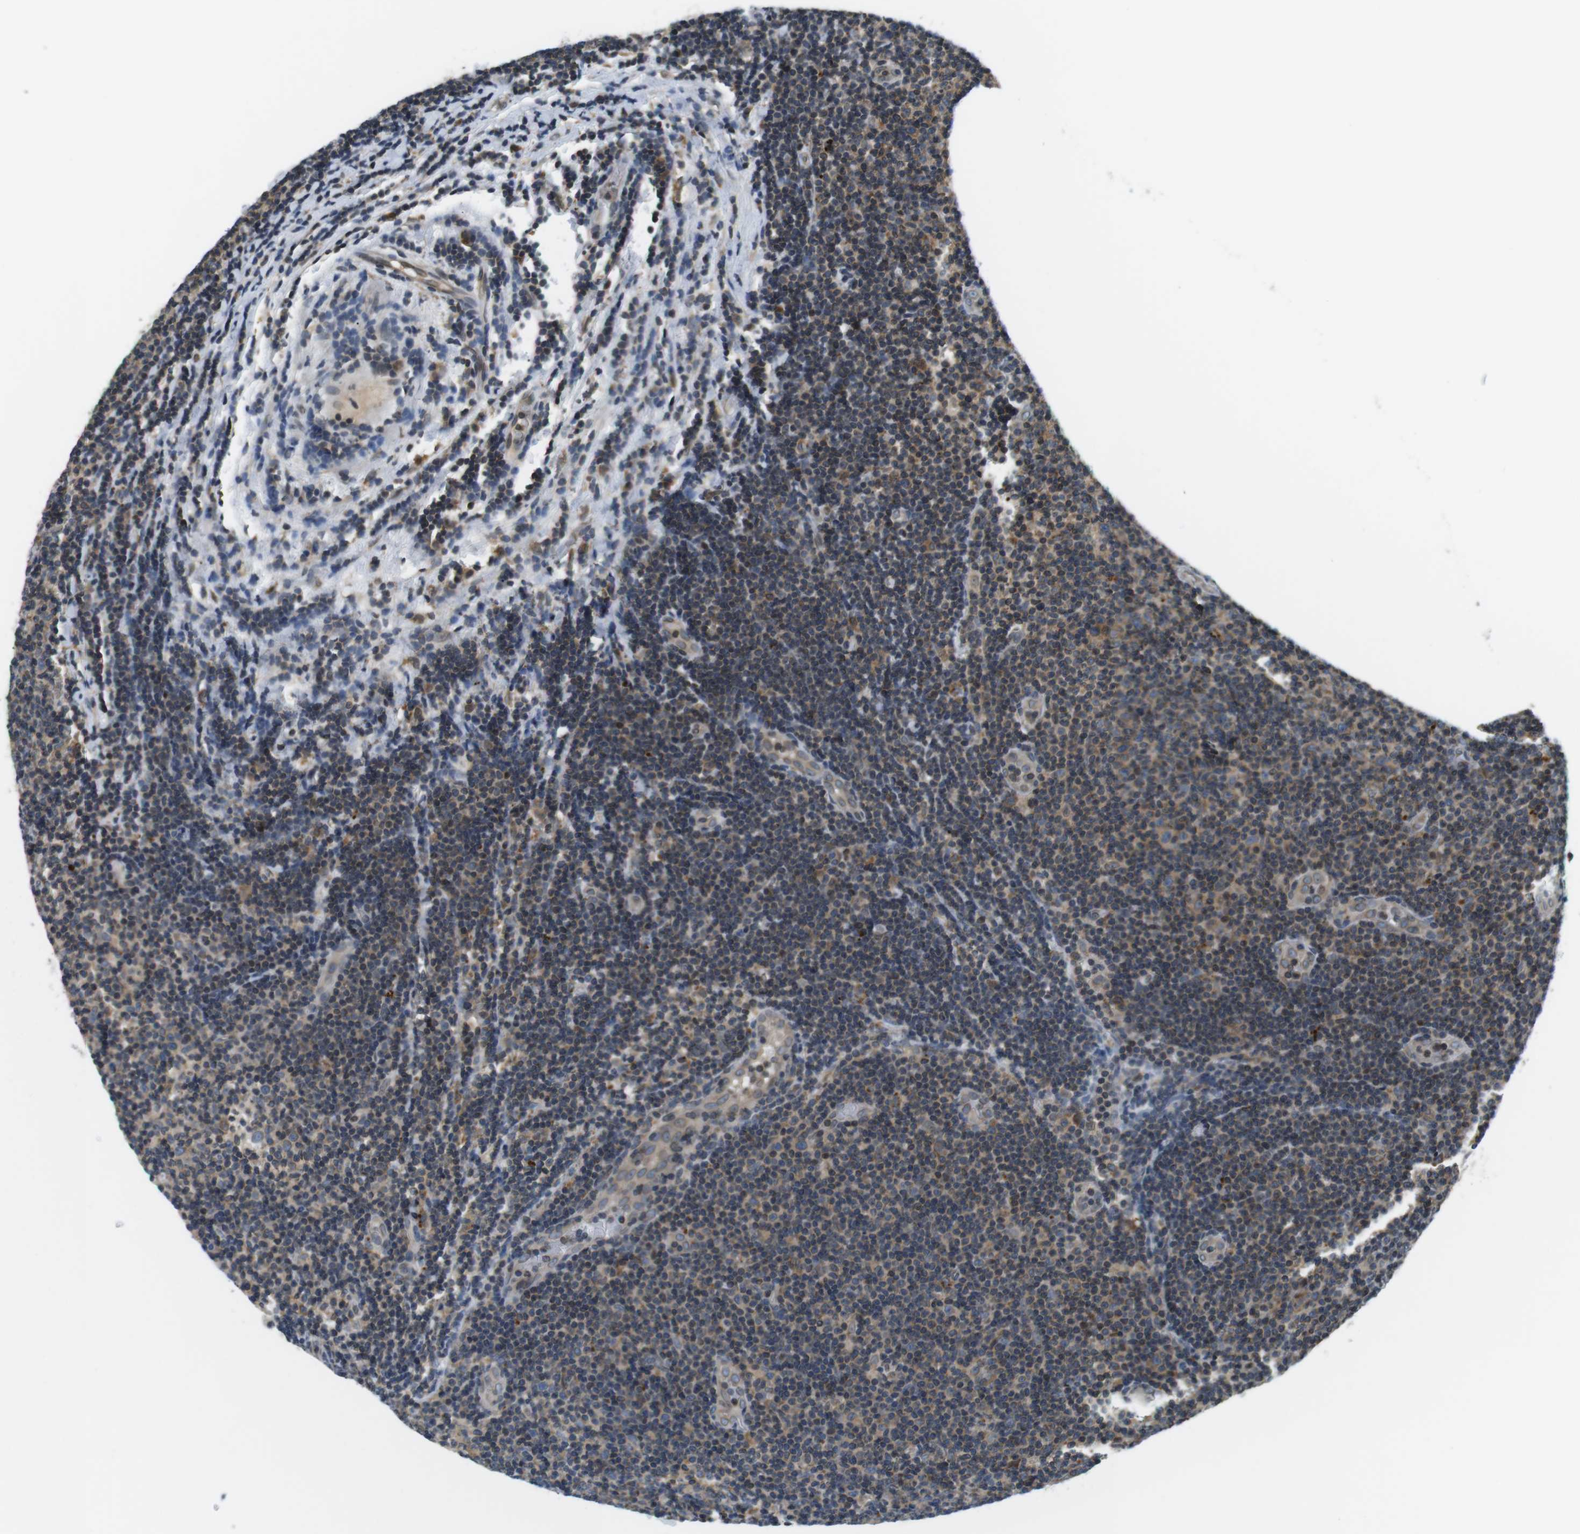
{"staining": {"intensity": "weak", "quantity": "25%-75%", "location": "cytoplasmic/membranous"}, "tissue": "lymphoma", "cell_type": "Tumor cells", "image_type": "cancer", "snomed": [{"axis": "morphology", "description": "Malignant lymphoma, non-Hodgkin's type, Low grade"}, {"axis": "topography", "description": "Lymph node"}], "caption": "Immunohistochemical staining of human lymphoma displays weak cytoplasmic/membranous protein expression in approximately 25%-75% of tumor cells. The staining was performed using DAB (3,3'-diaminobenzidine) to visualize the protein expression in brown, while the nuclei were stained in blue with hematoxylin (Magnification: 20x).", "gene": "TMX4", "patient": {"sex": "male", "age": 83}}